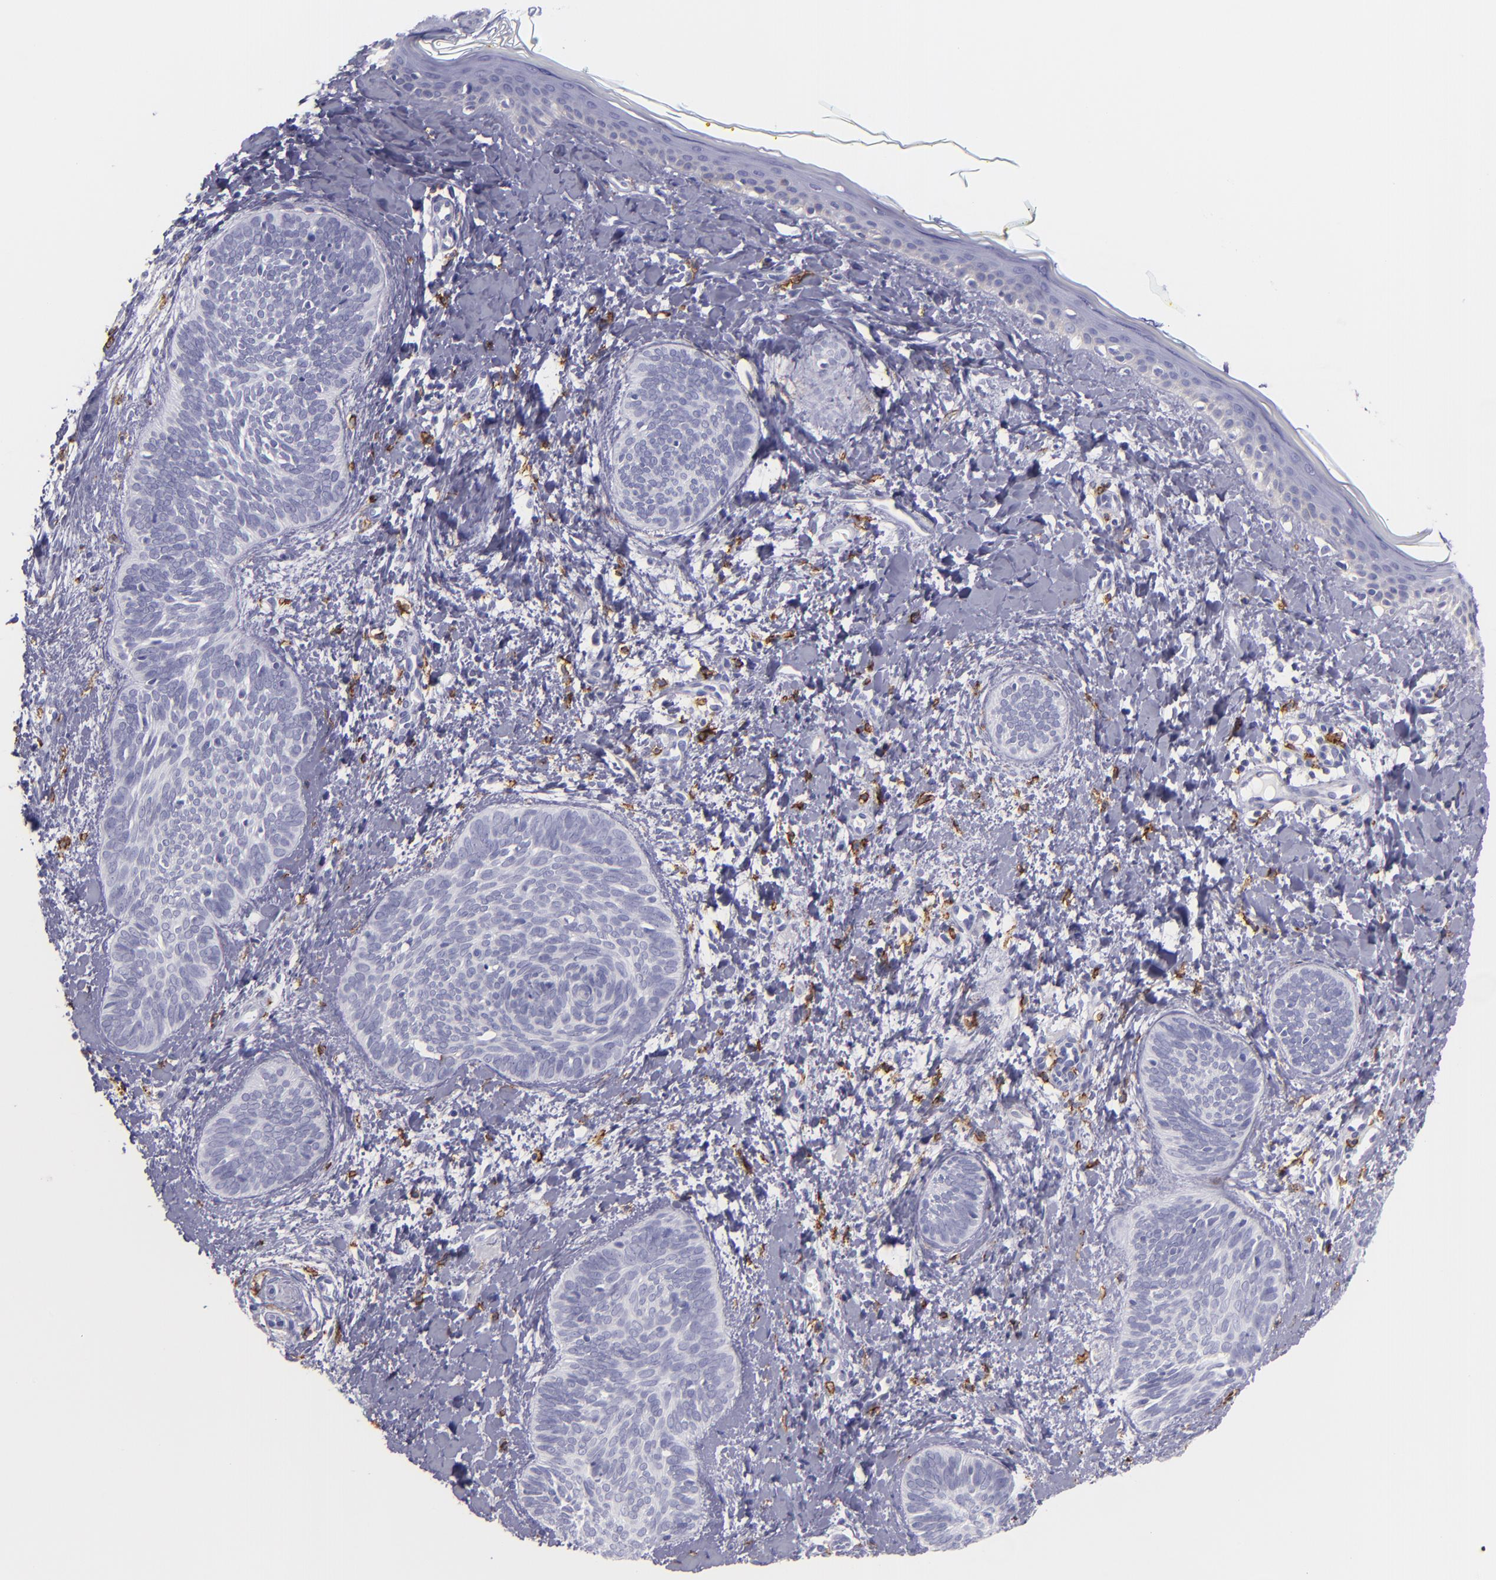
{"staining": {"intensity": "negative", "quantity": "none", "location": "none"}, "tissue": "skin cancer", "cell_type": "Tumor cells", "image_type": "cancer", "snomed": [{"axis": "morphology", "description": "Basal cell carcinoma"}, {"axis": "topography", "description": "Skin"}], "caption": "IHC of skin basal cell carcinoma displays no staining in tumor cells.", "gene": "CD82", "patient": {"sex": "female", "age": 81}}